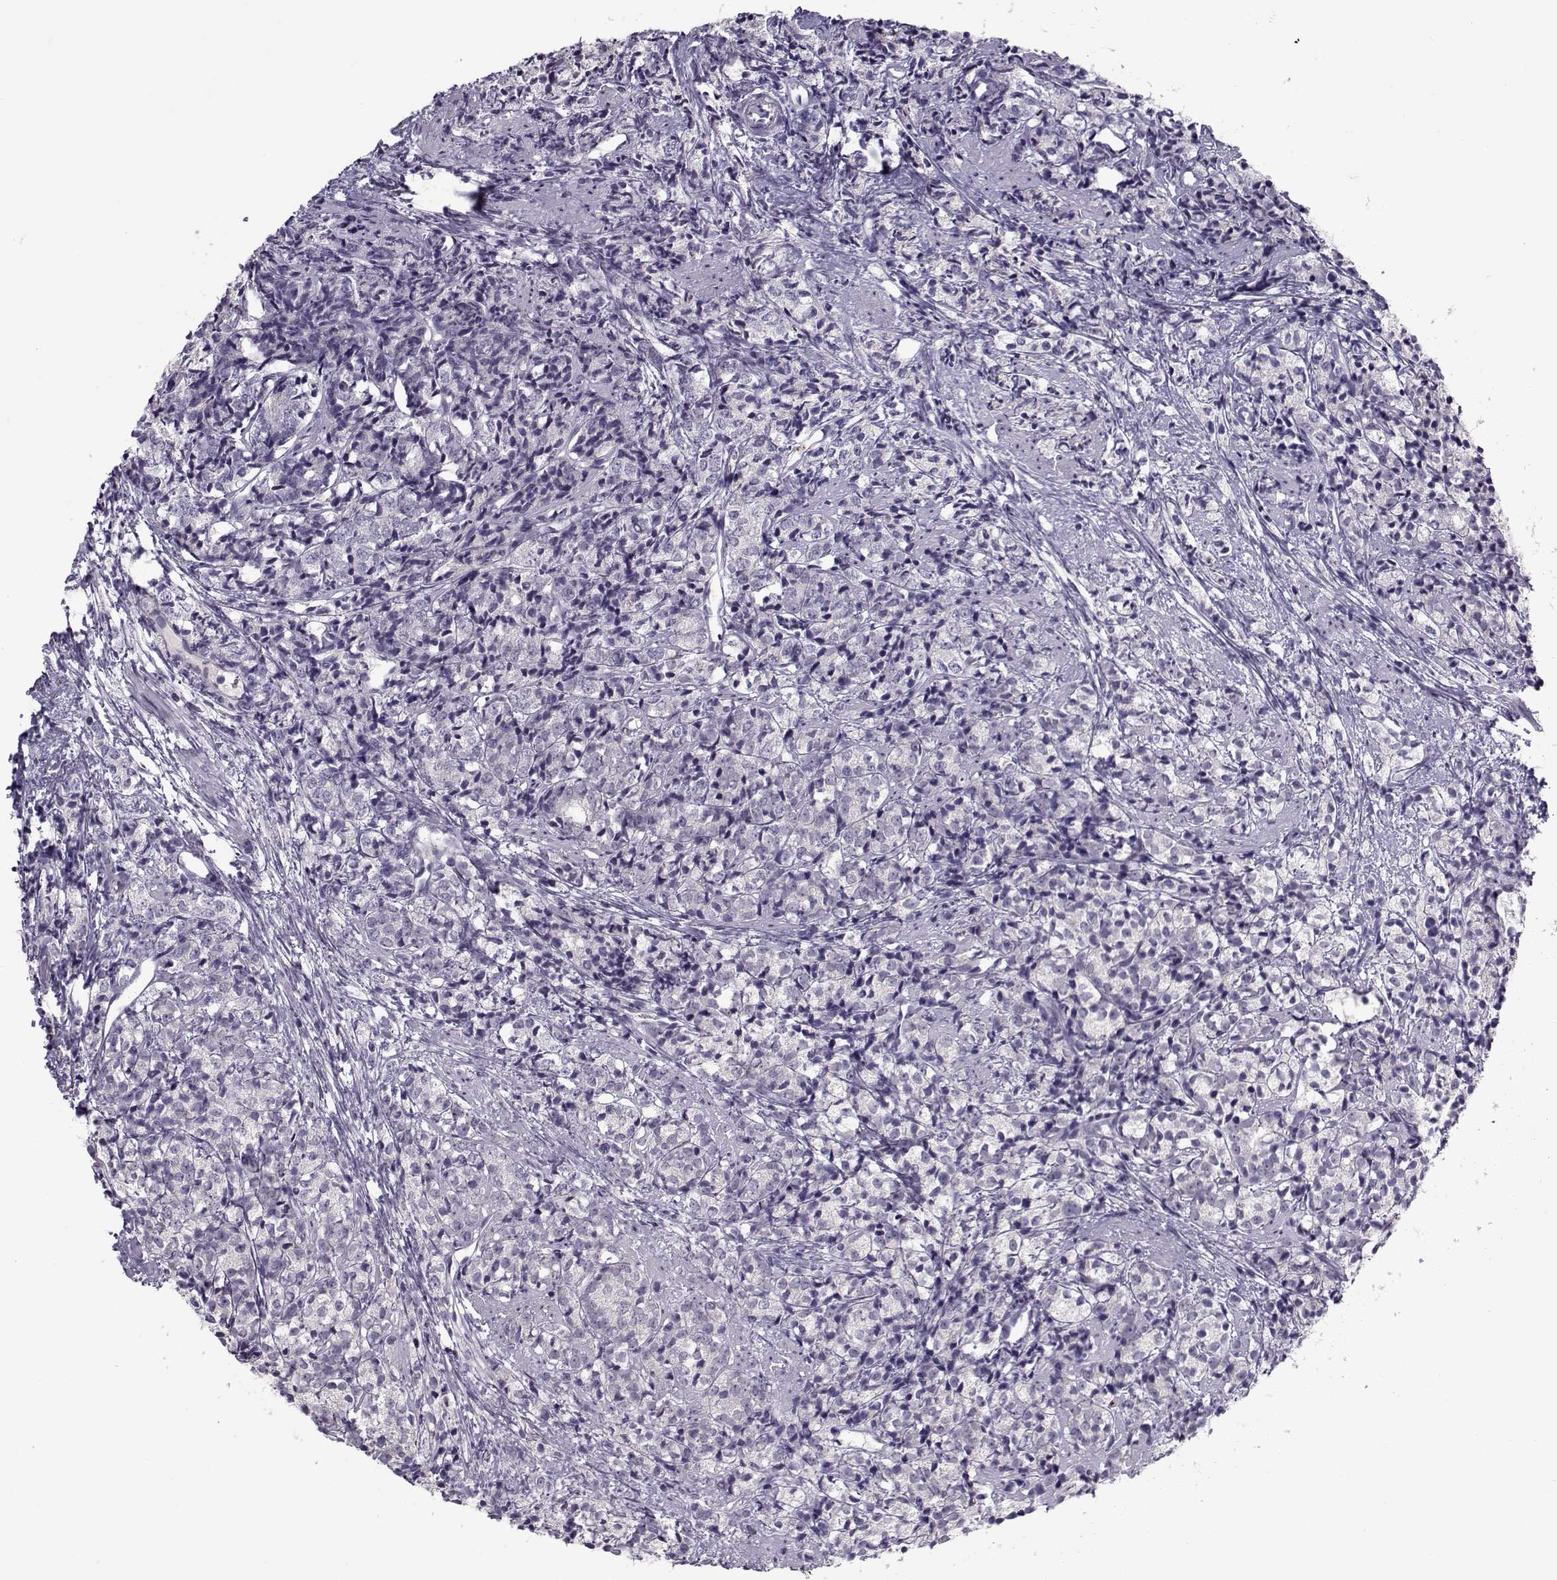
{"staining": {"intensity": "negative", "quantity": "none", "location": "none"}, "tissue": "prostate cancer", "cell_type": "Tumor cells", "image_type": "cancer", "snomed": [{"axis": "morphology", "description": "Adenocarcinoma, High grade"}, {"axis": "topography", "description": "Prostate"}], "caption": "Immunohistochemistry histopathology image of human prostate cancer stained for a protein (brown), which displays no staining in tumor cells.", "gene": "KLF17", "patient": {"sex": "male", "age": 53}}